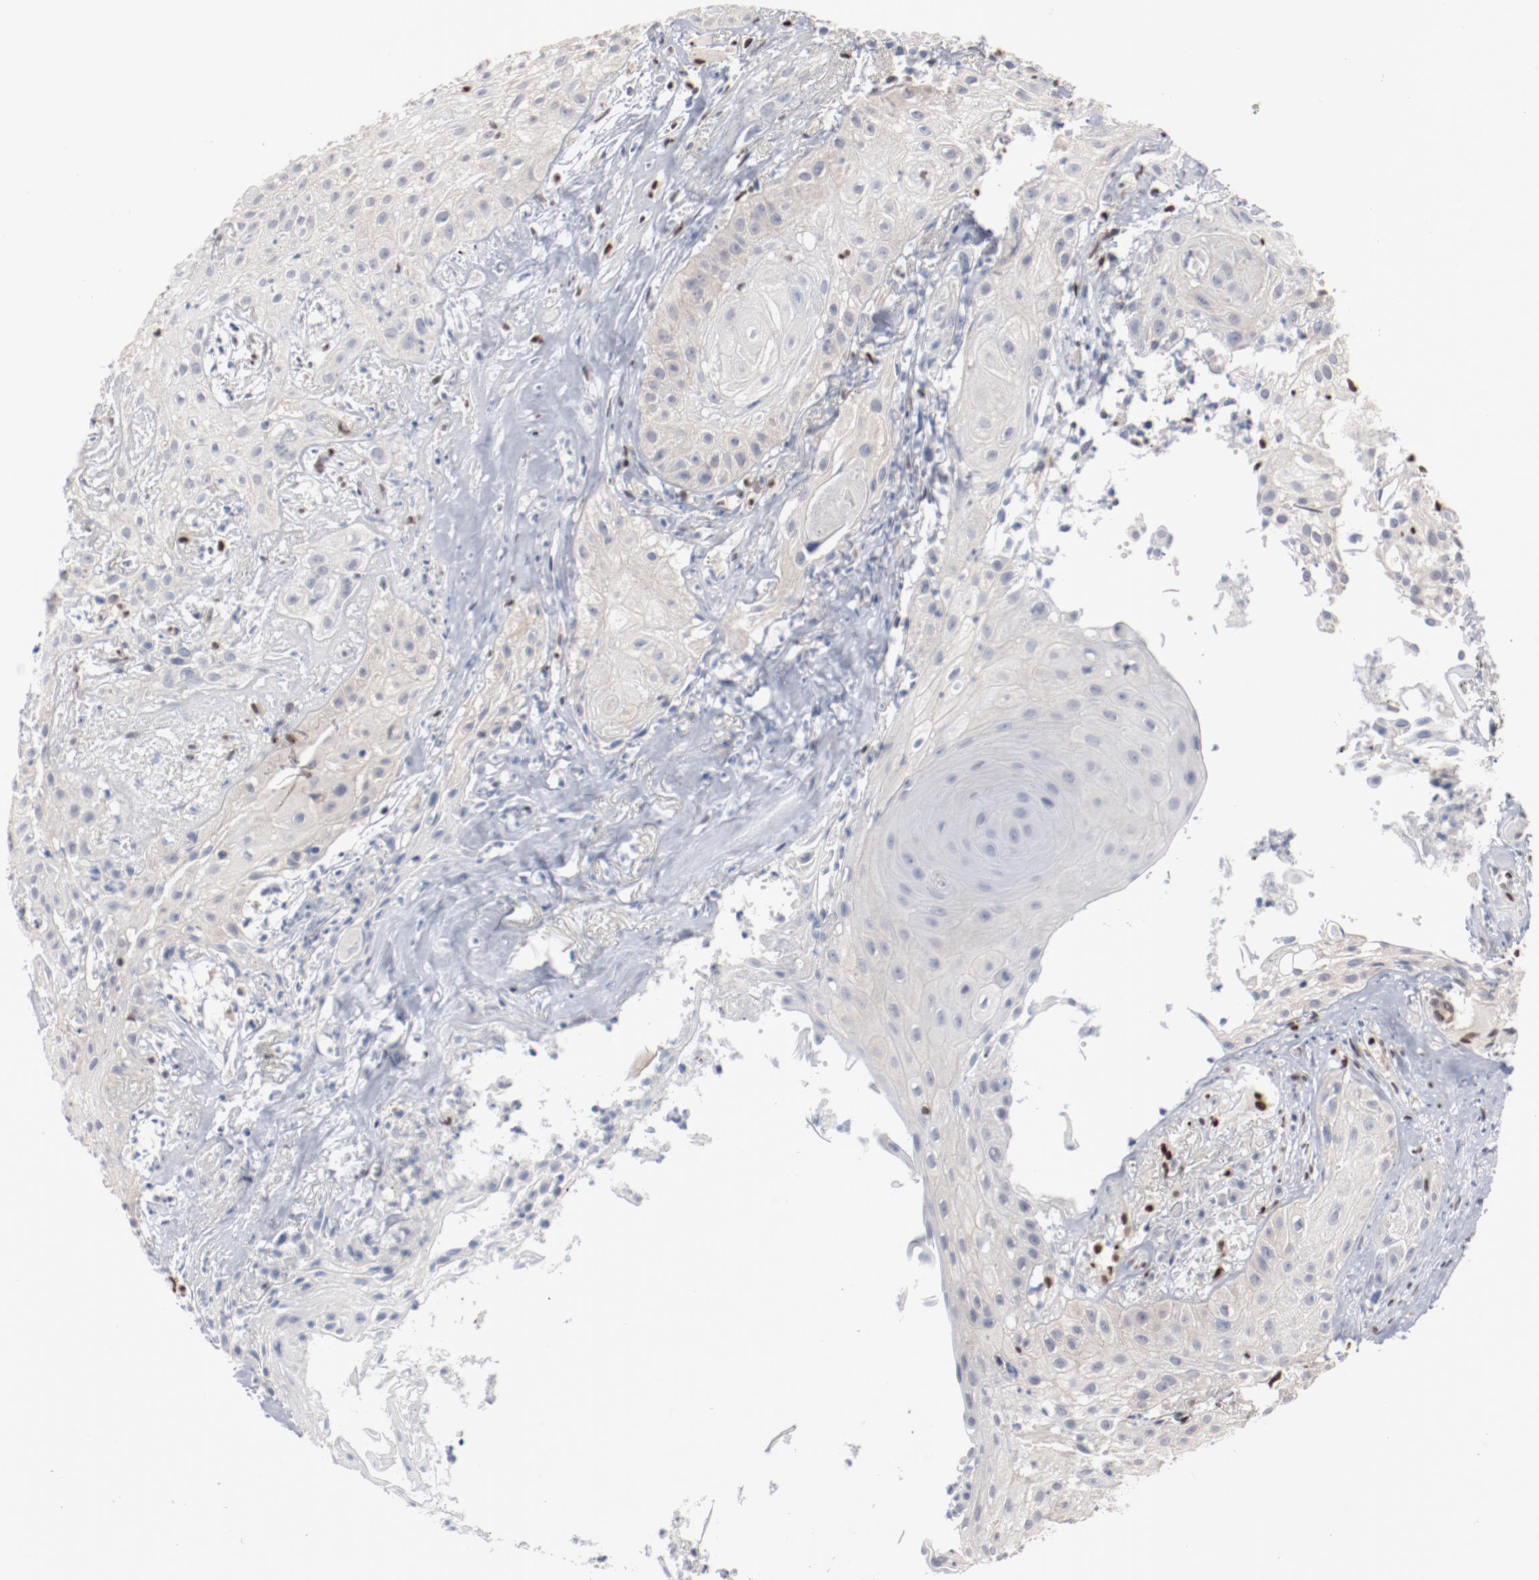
{"staining": {"intensity": "negative", "quantity": "none", "location": "none"}, "tissue": "skin cancer", "cell_type": "Tumor cells", "image_type": "cancer", "snomed": [{"axis": "morphology", "description": "Squamous cell carcinoma, NOS"}, {"axis": "topography", "description": "Skin"}], "caption": "Skin cancer stained for a protein using immunohistochemistry (IHC) shows no staining tumor cells.", "gene": "ZEB2", "patient": {"sex": "male", "age": 65}}